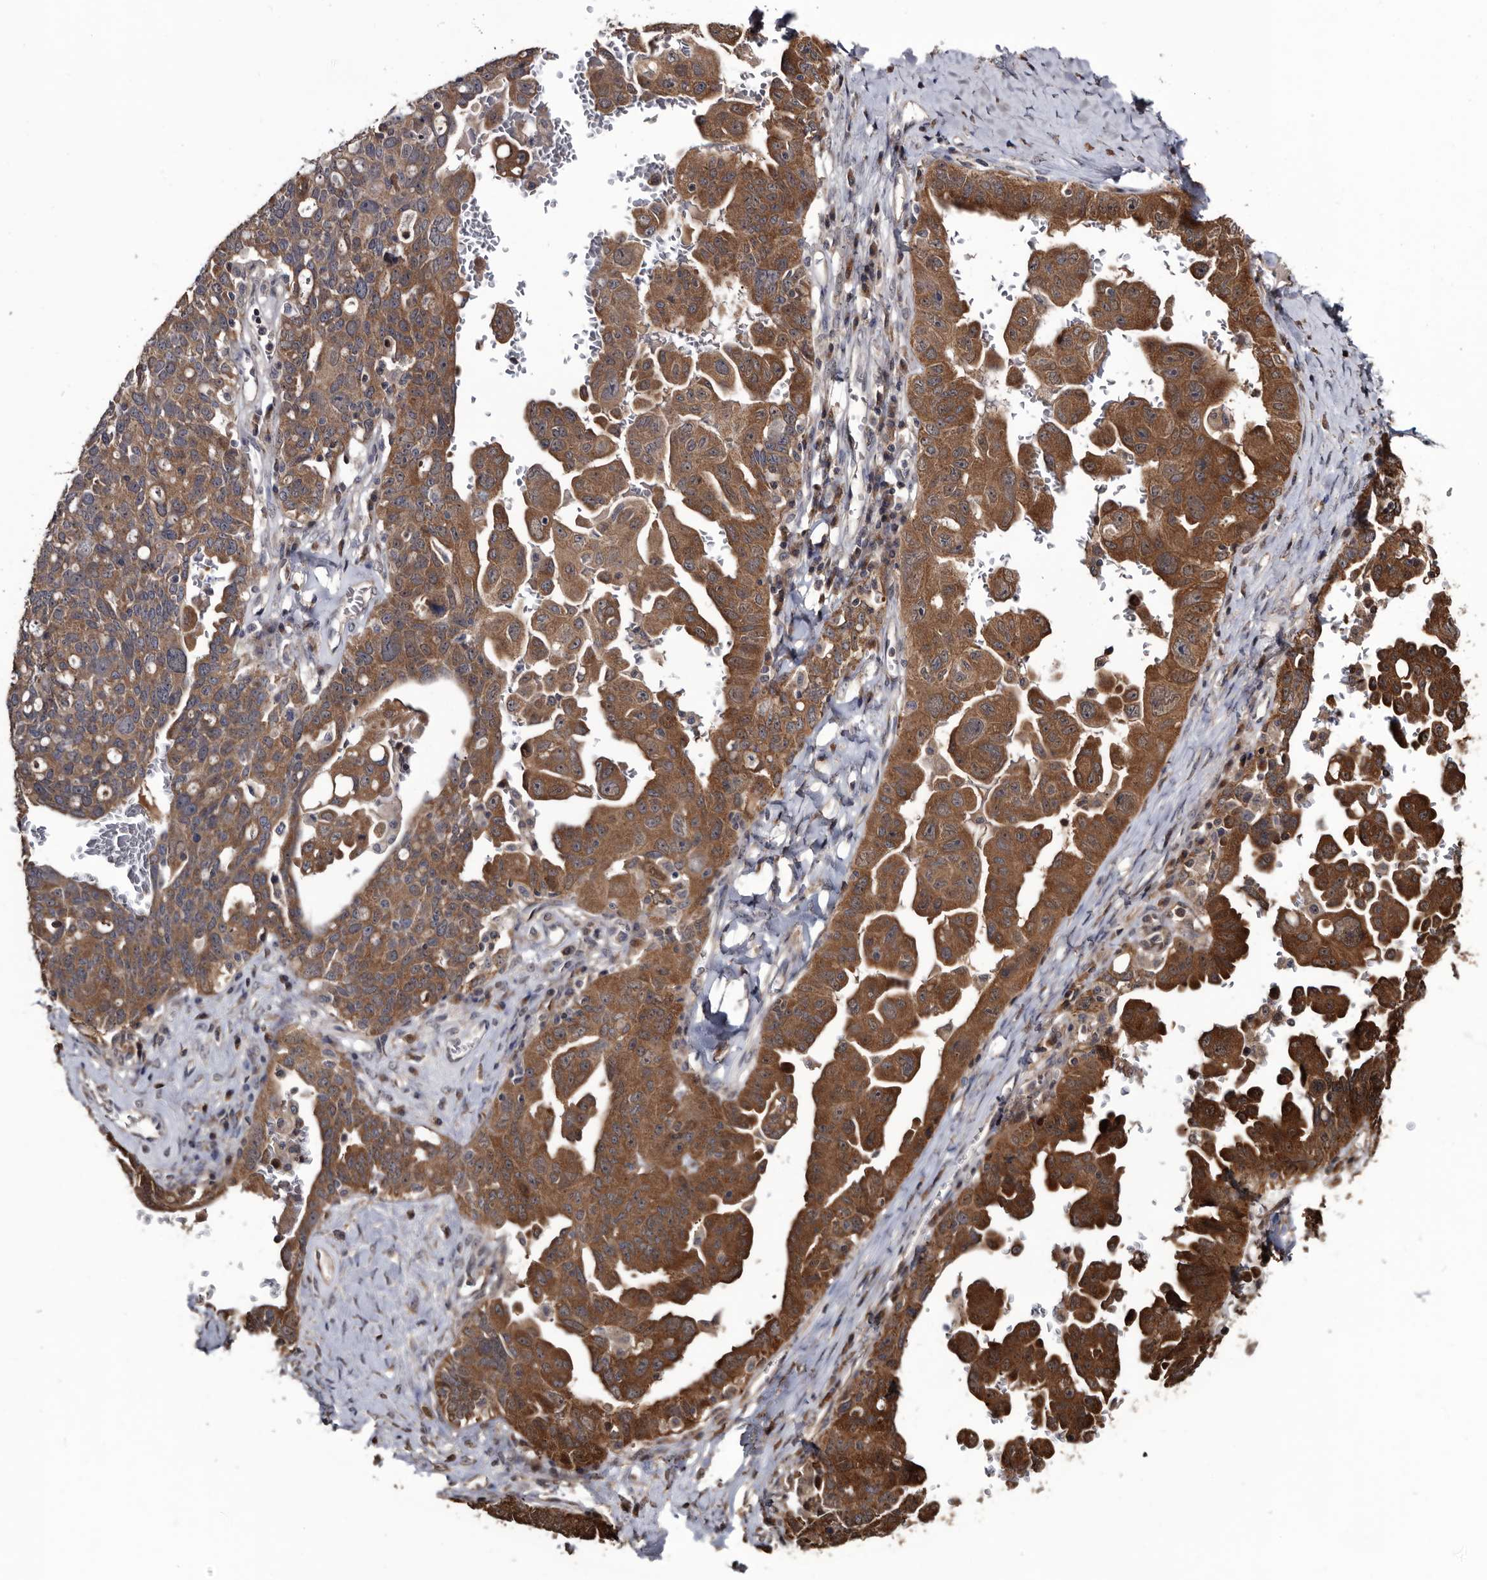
{"staining": {"intensity": "strong", "quantity": ">75%", "location": "cytoplasmic/membranous"}, "tissue": "ovarian cancer", "cell_type": "Tumor cells", "image_type": "cancer", "snomed": [{"axis": "morphology", "description": "Carcinoma, endometroid"}, {"axis": "topography", "description": "Ovary"}], "caption": "High-magnification brightfield microscopy of ovarian endometroid carcinoma stained with DAB (brown) and counterstained with hematoxylin (blue). tumor cells exhibit strong cytoplasmic/membranous positivity is appreciated in about>75% of cells.", "gene": "TTI2", "patient": {"sex": "female", "age": 62}}